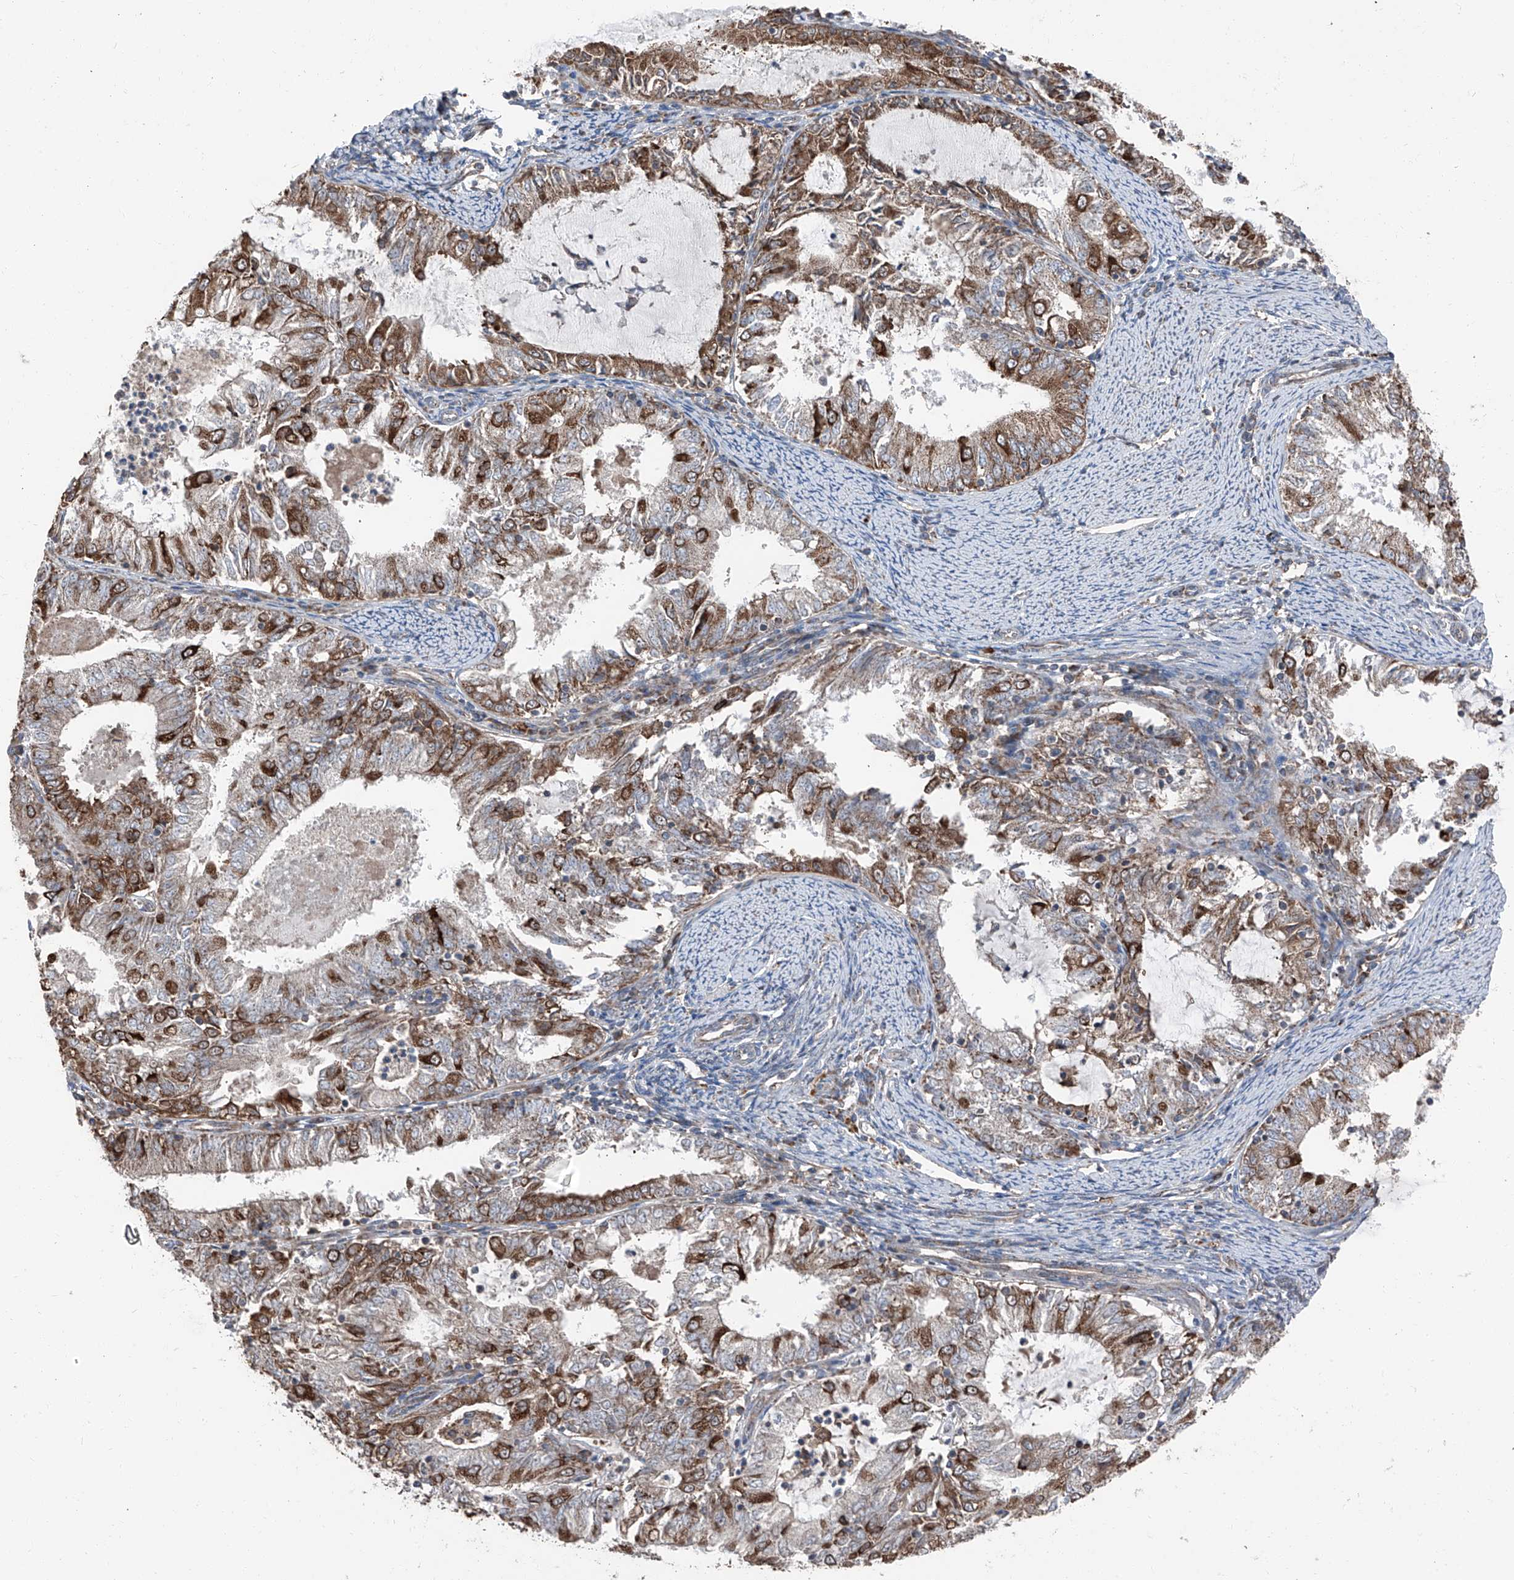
{"staining": {"intensity": "moderate", "quantity": ">75%", "location": "cytoplasmic/membranous"}, "tissue": "endometrial cancer", "cell_type": "Tumor cells", "image_type": "cancer", "snomed": [{"axis": "morphology", "description": "Adenocarcinoma, NOS"}, {"axis": "topography", "description": "Endometrium"}], "caption": "Tumor cells exhibit medium levels of moderate cytoplasmic/membranous staining in approximately >75% of cells in human endometrial adenocarcinoma. (Stains: DAB (3,3'-diaminobenzidine) in brown, nuclei in blue, Microscopy: brightfield microscopy at high magnification).", "gene": "LIMK1", "patient": {"sex": "female", "age": 57}}